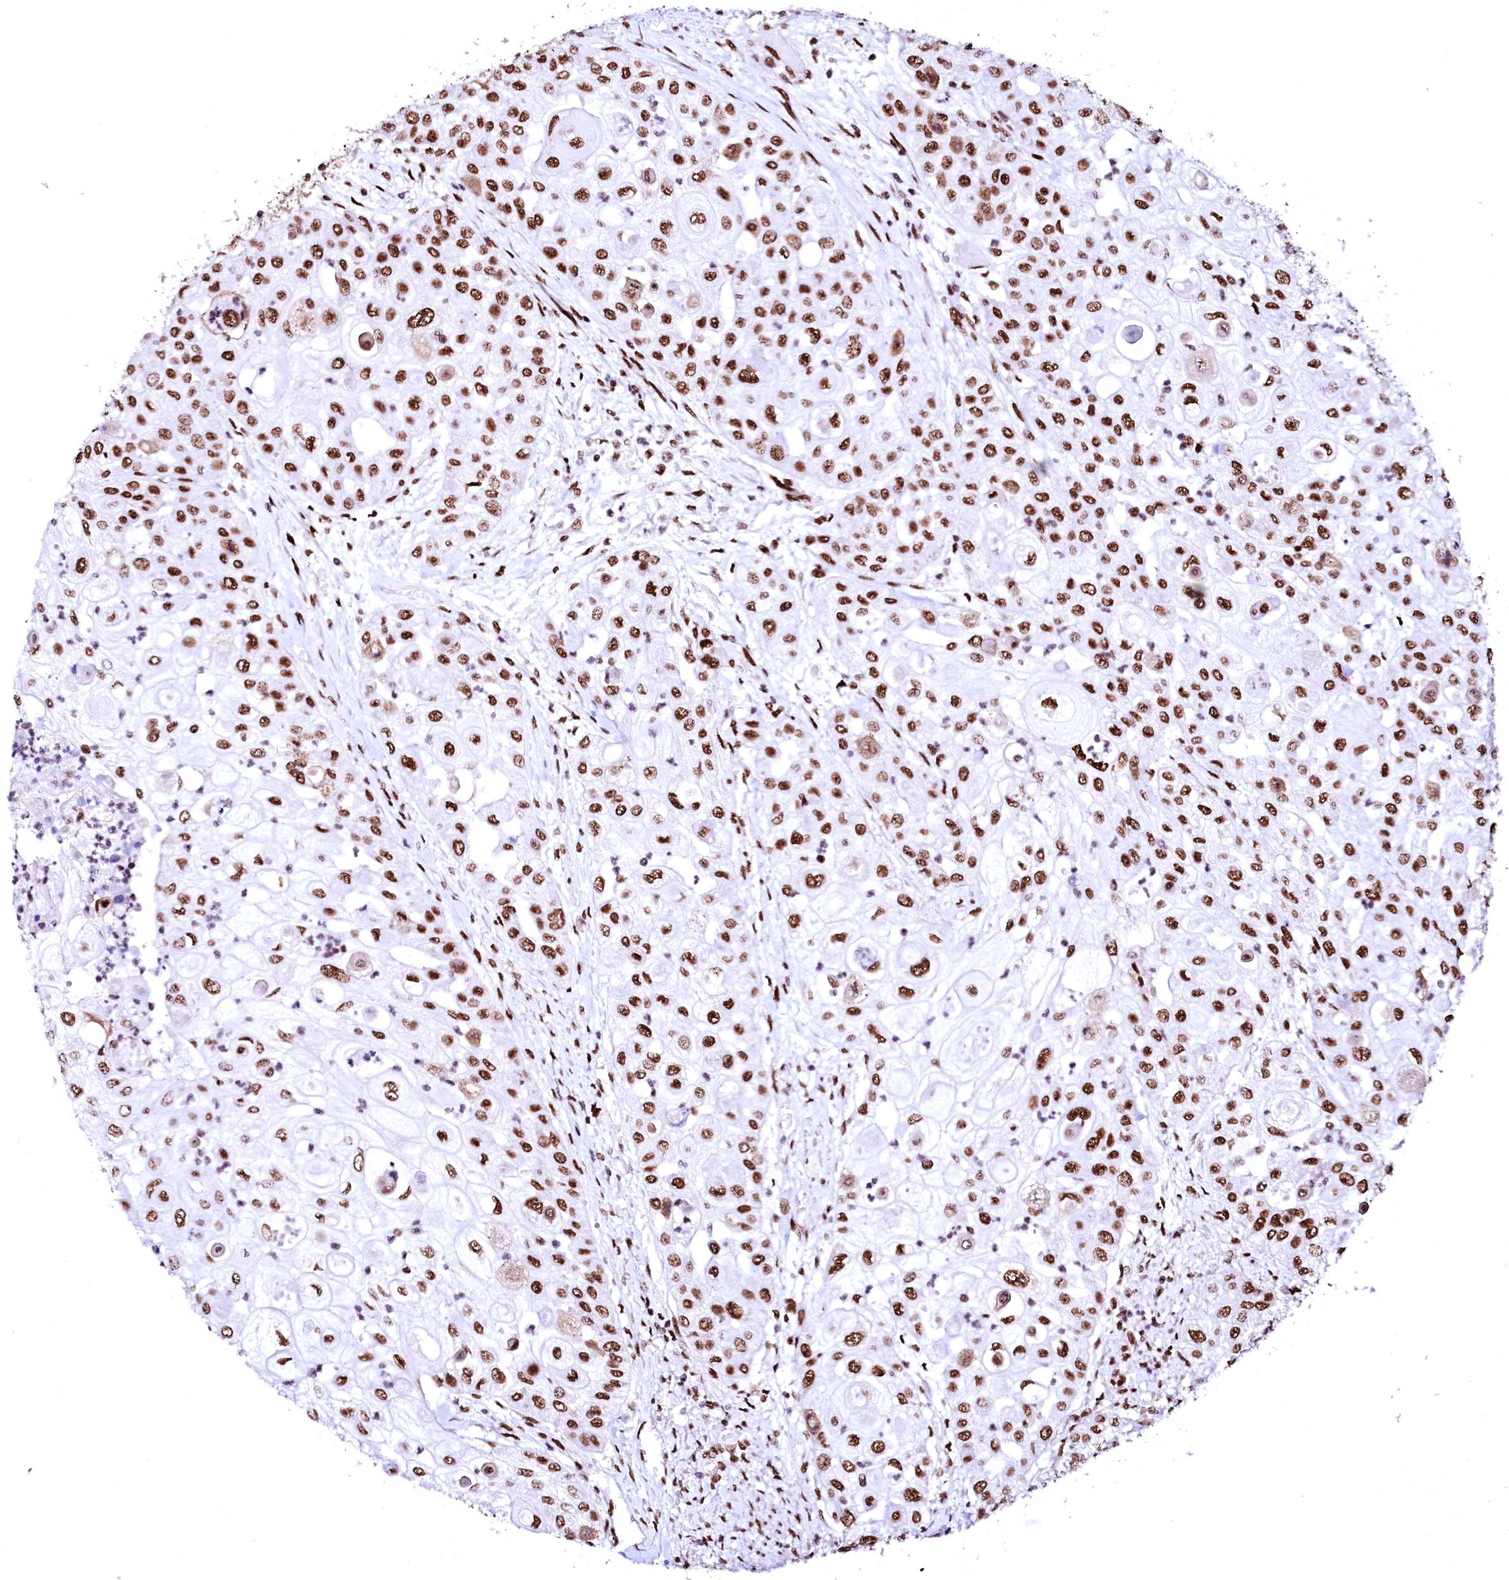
{"staining": {"intensity": "moderate", "quantity": ">75%", "location": "nuclear"}, "tissue": "urothelial cancer", "cell_type": "Tumor cells", "image_type": "cancer", "snomed": [{"axis": "morphology", "description": "Urothelial carcinoma, High grade"}, {"axis": "topography", "description": "Urinary bladder"}], "caption": "The immunohistochemical stain shows moderate nuclear positivity in tumor cells of high-grade urothelial carcinoma tissue.", "gene": "CPSF6", "patient": {"sex": "female", "age": 79}}